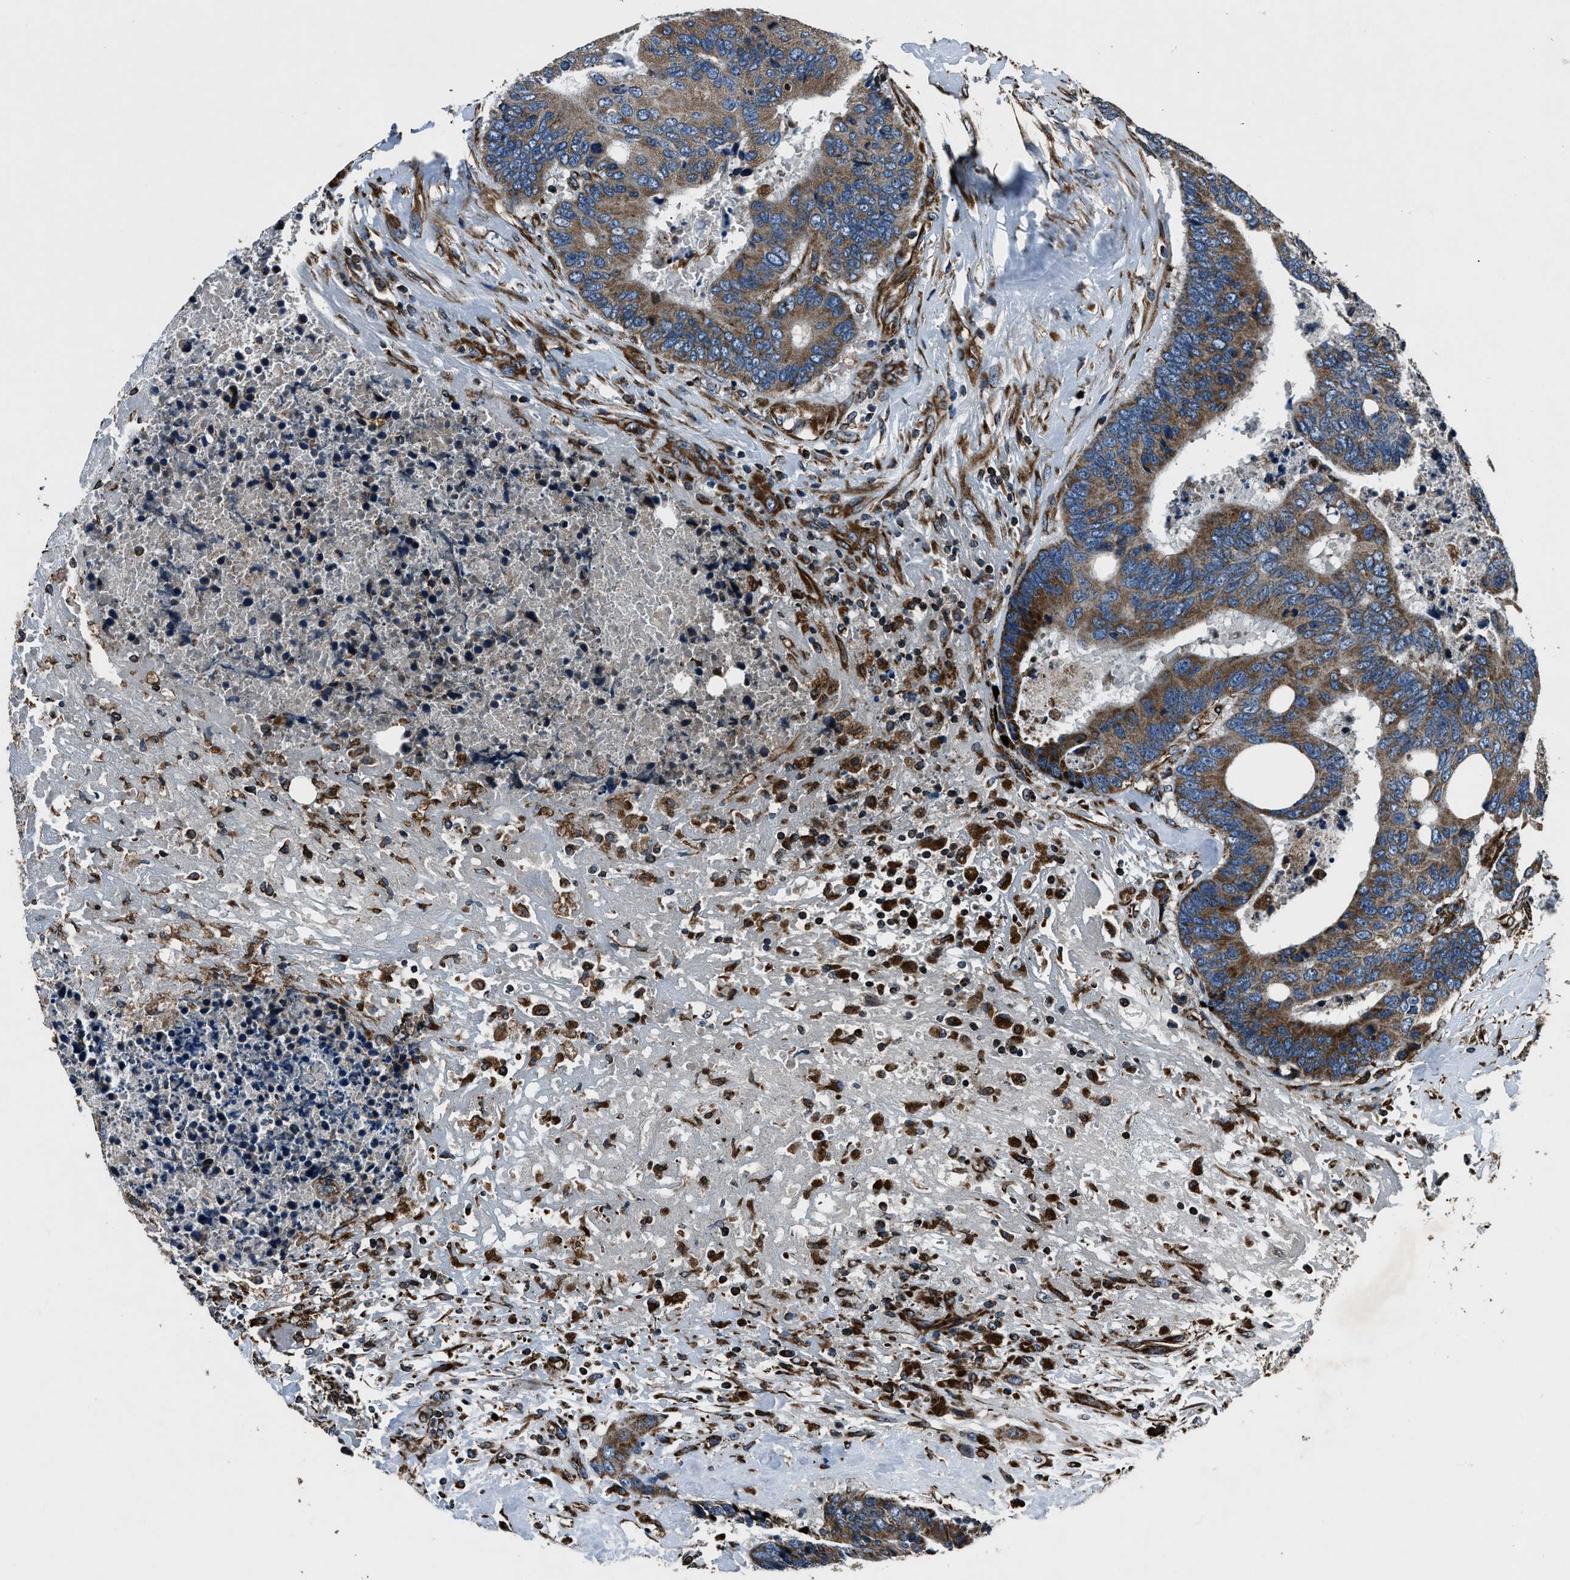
{"staining": {"intensity": "moderate", "quantity": "25%-75%", "location": "cytoplasmic/membranous"}, "tissue": "colorectal cancer", "cell_type": "Tumor cells", "image_type": "cancer", "snomed": [{"axis": "morphology", "description": "Adenocarcinoma, NOS"}, {"axis": "topography", "description": "Rectum"}], "caption": "Colorectal adenocarcinoma stained with immunohistochemistry displays moderate cytoplasmic/membranous expression in approximately 25%-75% of tumor cells.", "gene": "OGDH", "patient": {"sex": "male", "age": 55}}